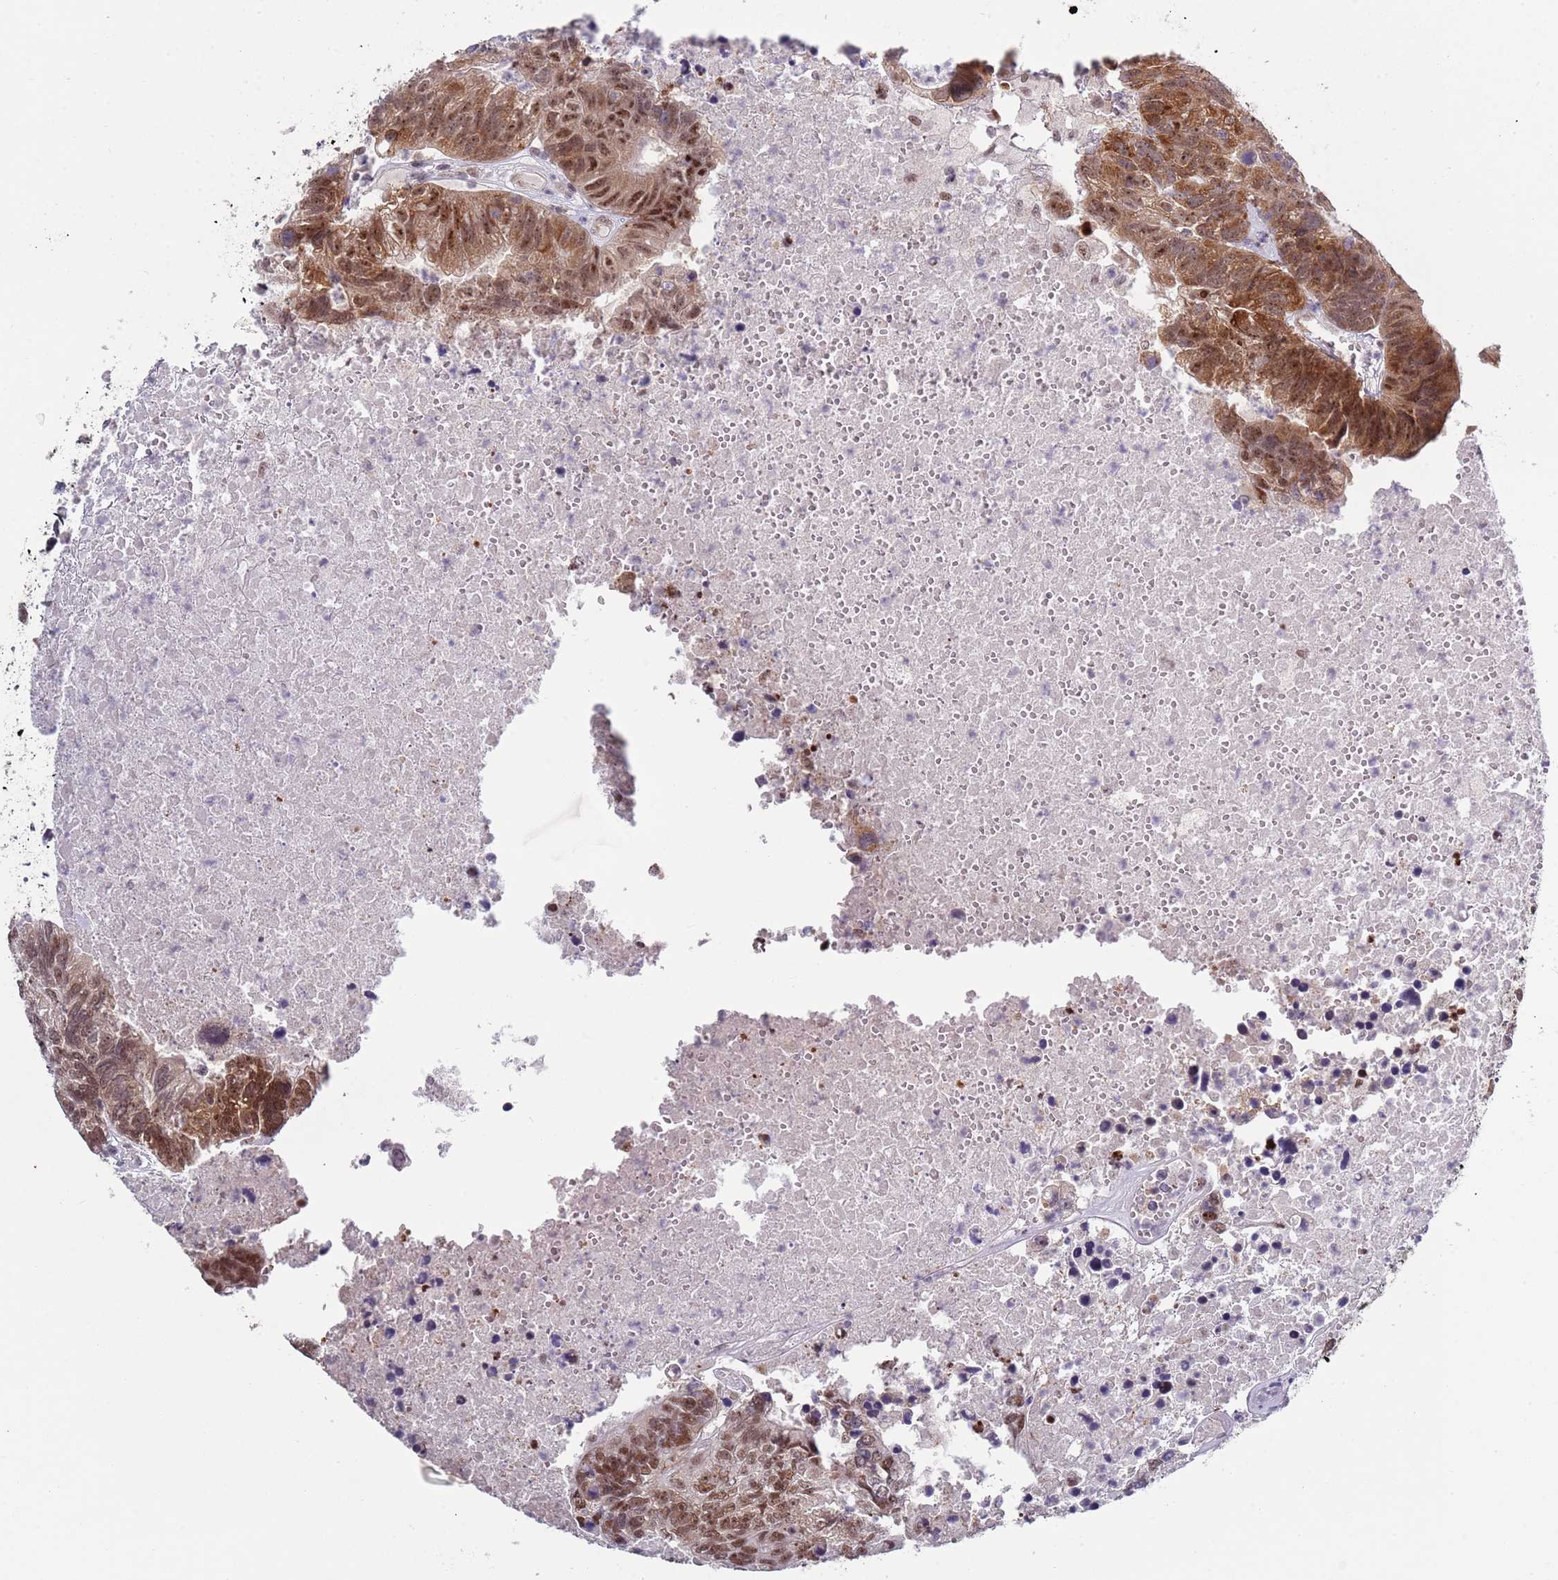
{"staining": {"intensity": "moderate", "quantity": ">75%", "location": "cytoplasmic/membranous,nuclear"}, "tissue": "colorectal cancer", "cell_type": "Tumor cells", "image_type": "cancer", "snomed": [{"axis": "morphology", "description": "Adenocarcinoma, NOS"}, {"axis": "topography", "description": "Colon"}], "caption": "Human colorectal cancer (adenocarcinoma) stained with a protein marker reveals moderate staining in tumor cells.", "gene": "SLC25A32", "patient": {"sex": "female", "age": 48}}